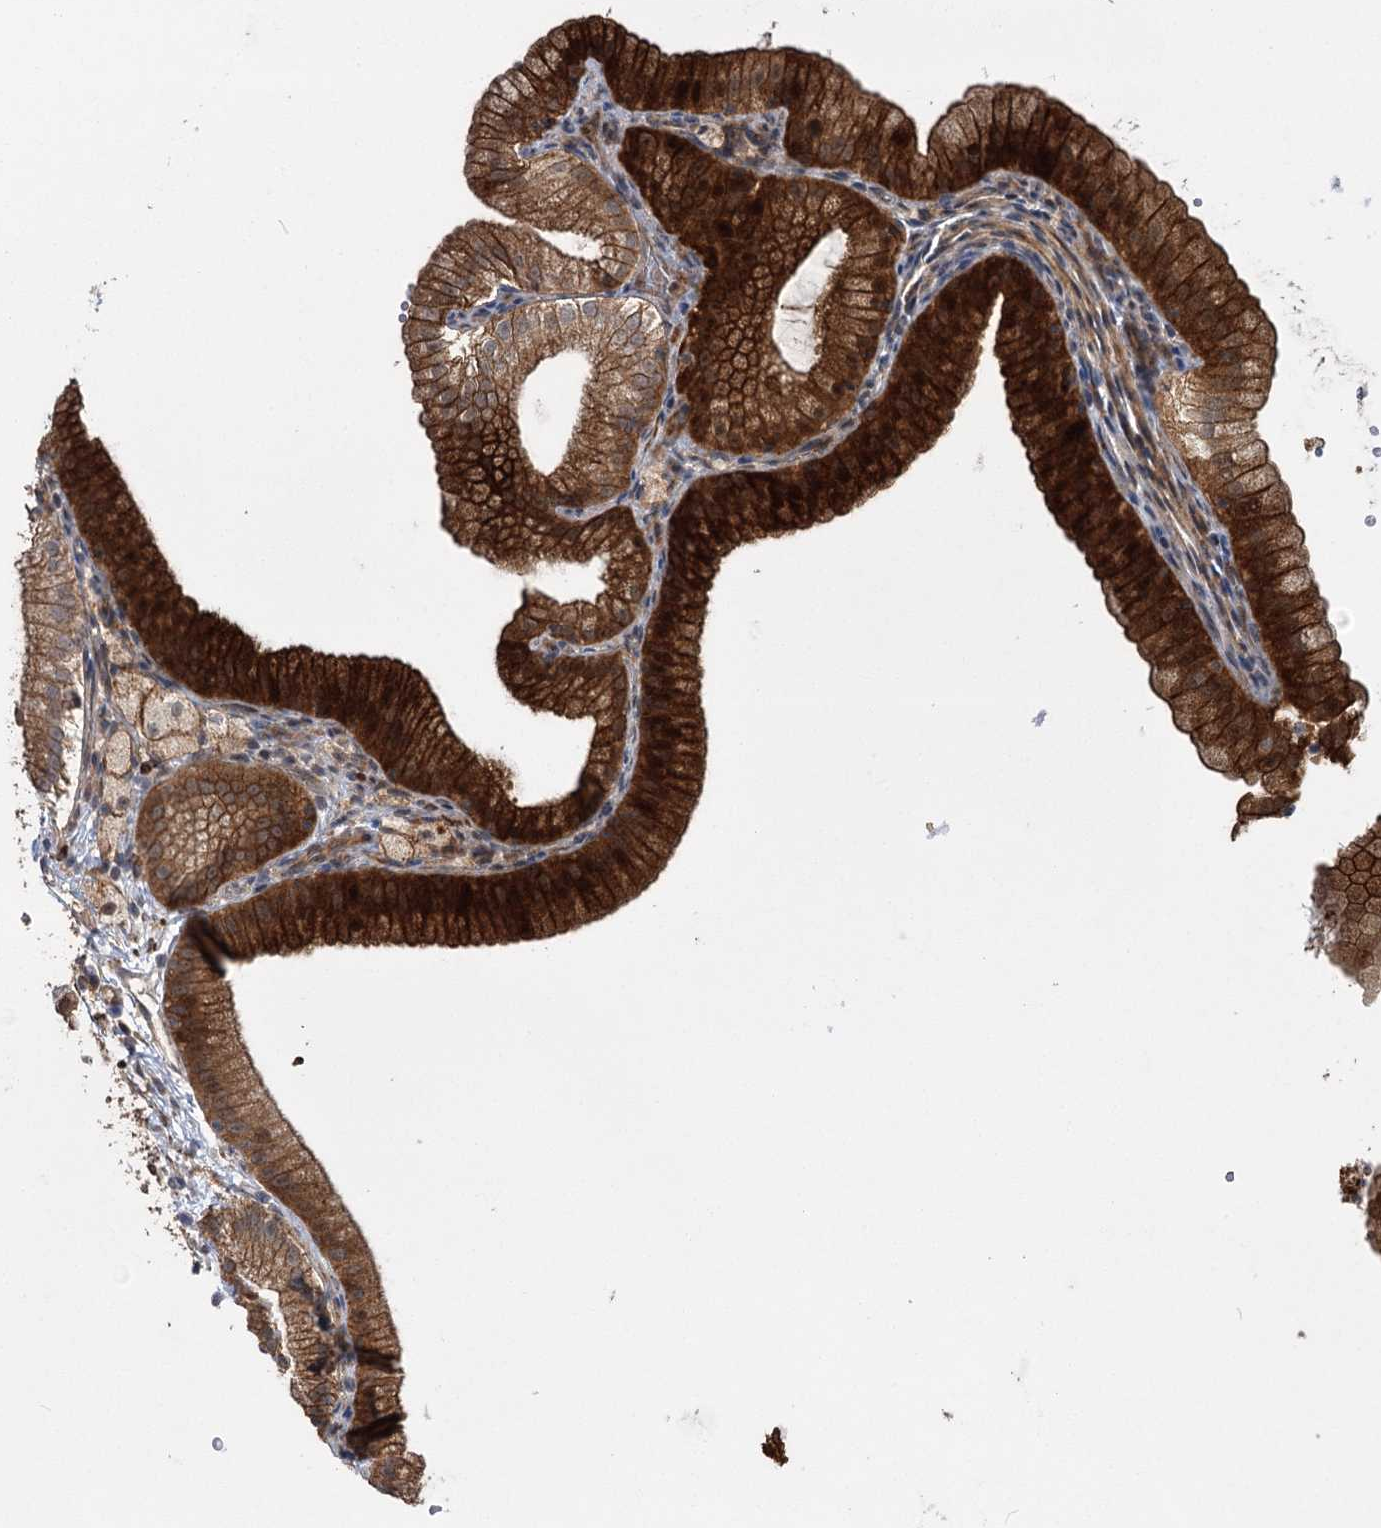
{"staining": {"intensity": "strong", "quantity": ">75%", "location": "cytoplasmic/membranous"}, "tissue": "gallbladder", "cell_type": "Glandular cells", "image_type": "normal", "snomed": [{"axis": "morphology", "description": "Normal tissue, NOS"}, {"axis": "topography", "description": "Gallbladder"}], "caption": "Protein positivity by IHC reveals strong cytoplasmic/membranous positivity in approximately >75% of glandular cells in benign gallbladder. (brown staining indicates protein expression, while blue staining denotes nuclei).", "gene": "KCNN2", "patient": {"sex": "male", "age": 55}}